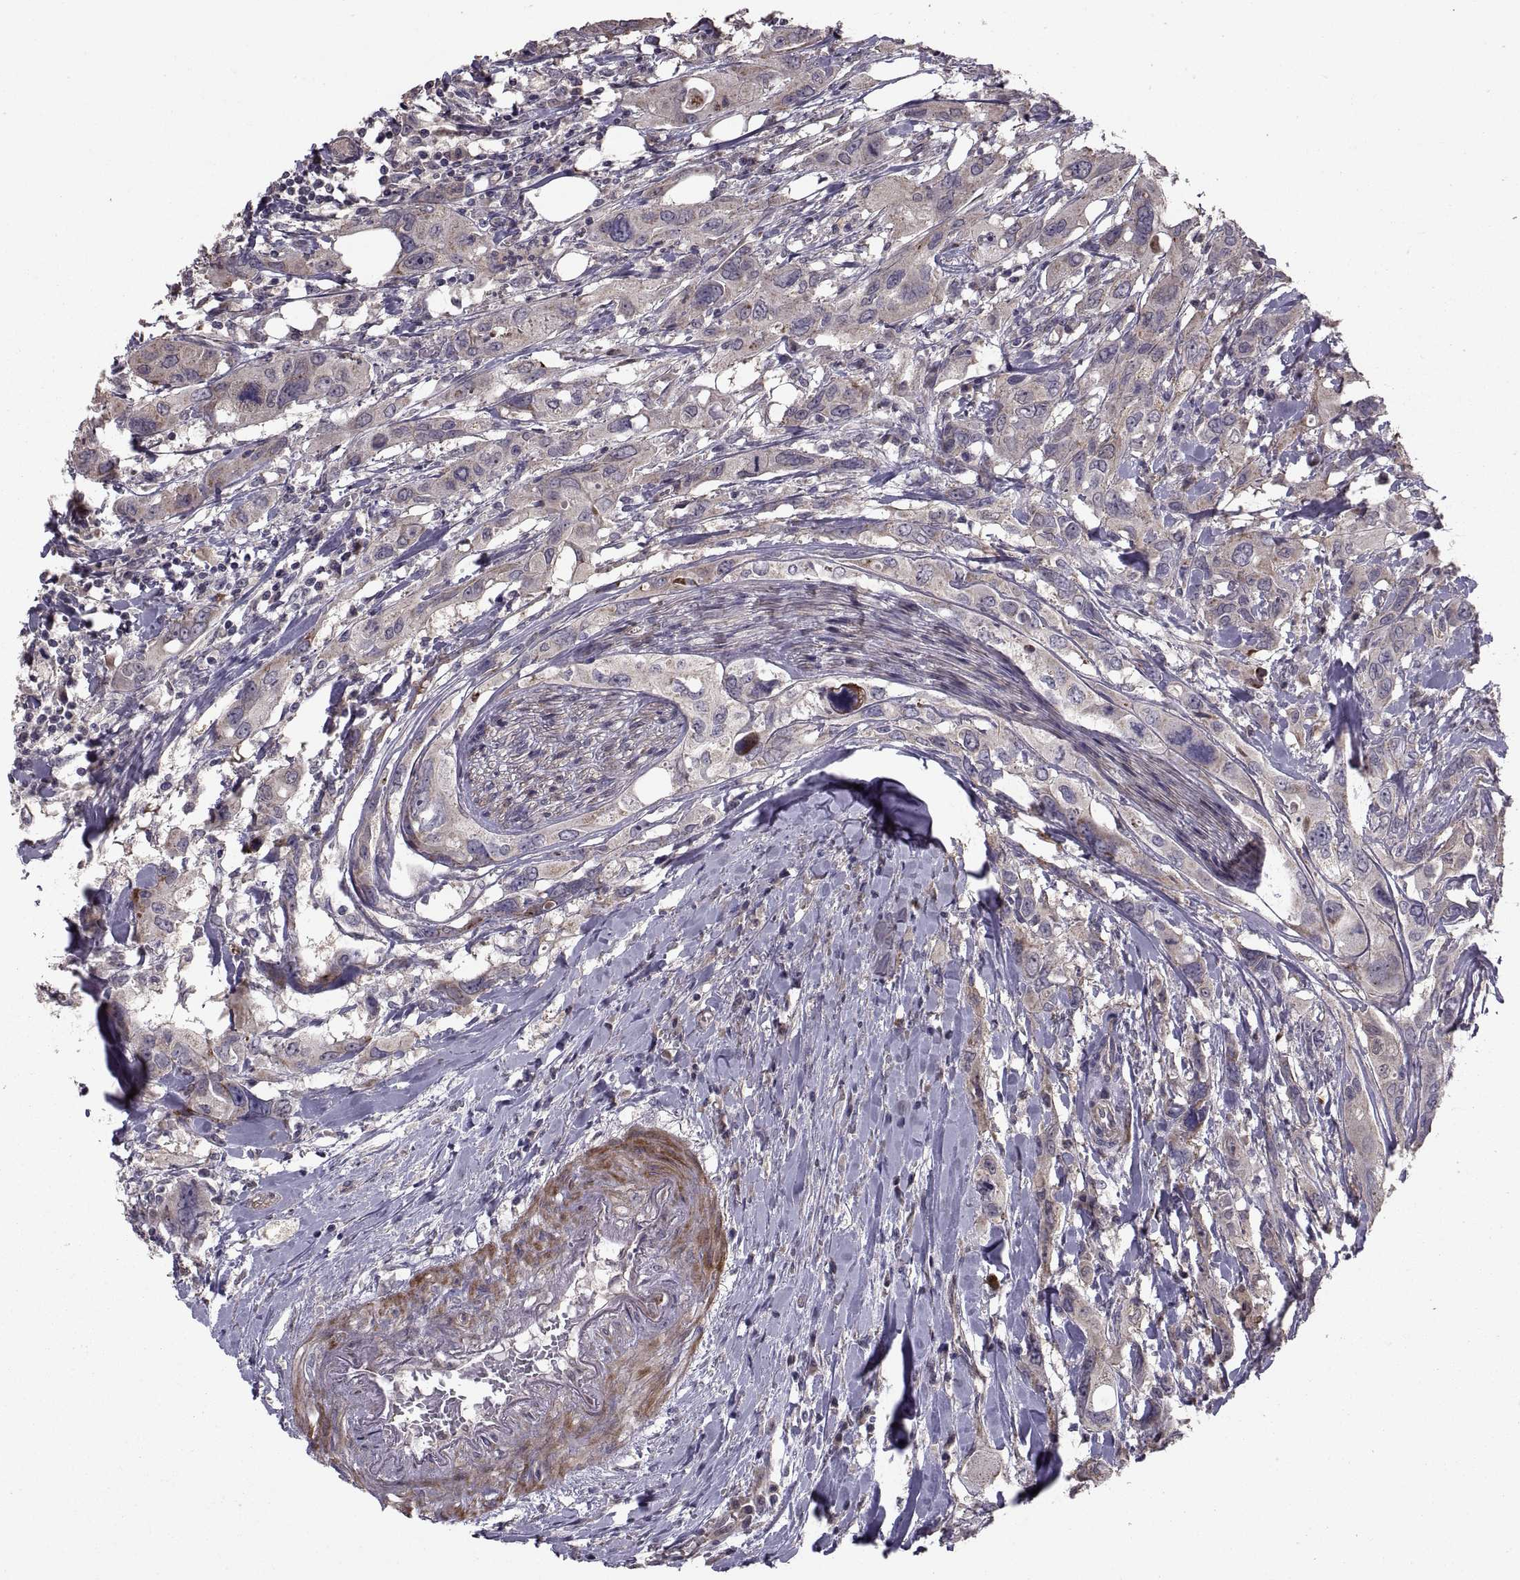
{"staining": {"intensity": "weak", "quantity": "<25%", "location": "cytoplasmic/membranous"}, "tissue": "urothelial cancer", "cell_type": "Tumor cells", "image_type": "cancer", "snomed": [{"axis": "morphology", "description": "Urothelial carcinoma, NOS"}, {"axis": "morphology", "description": "Urothelial carcinoma, High grade"}, {"axis": "topography", "description": "Urinary bladder"}], "caption": "This is a micrograph of IHC staining of transitional cell carcinoma, which shows no staining in tumor cells.", "gene": "PMM2", "patient": {"sex": "male", "age": 63}}